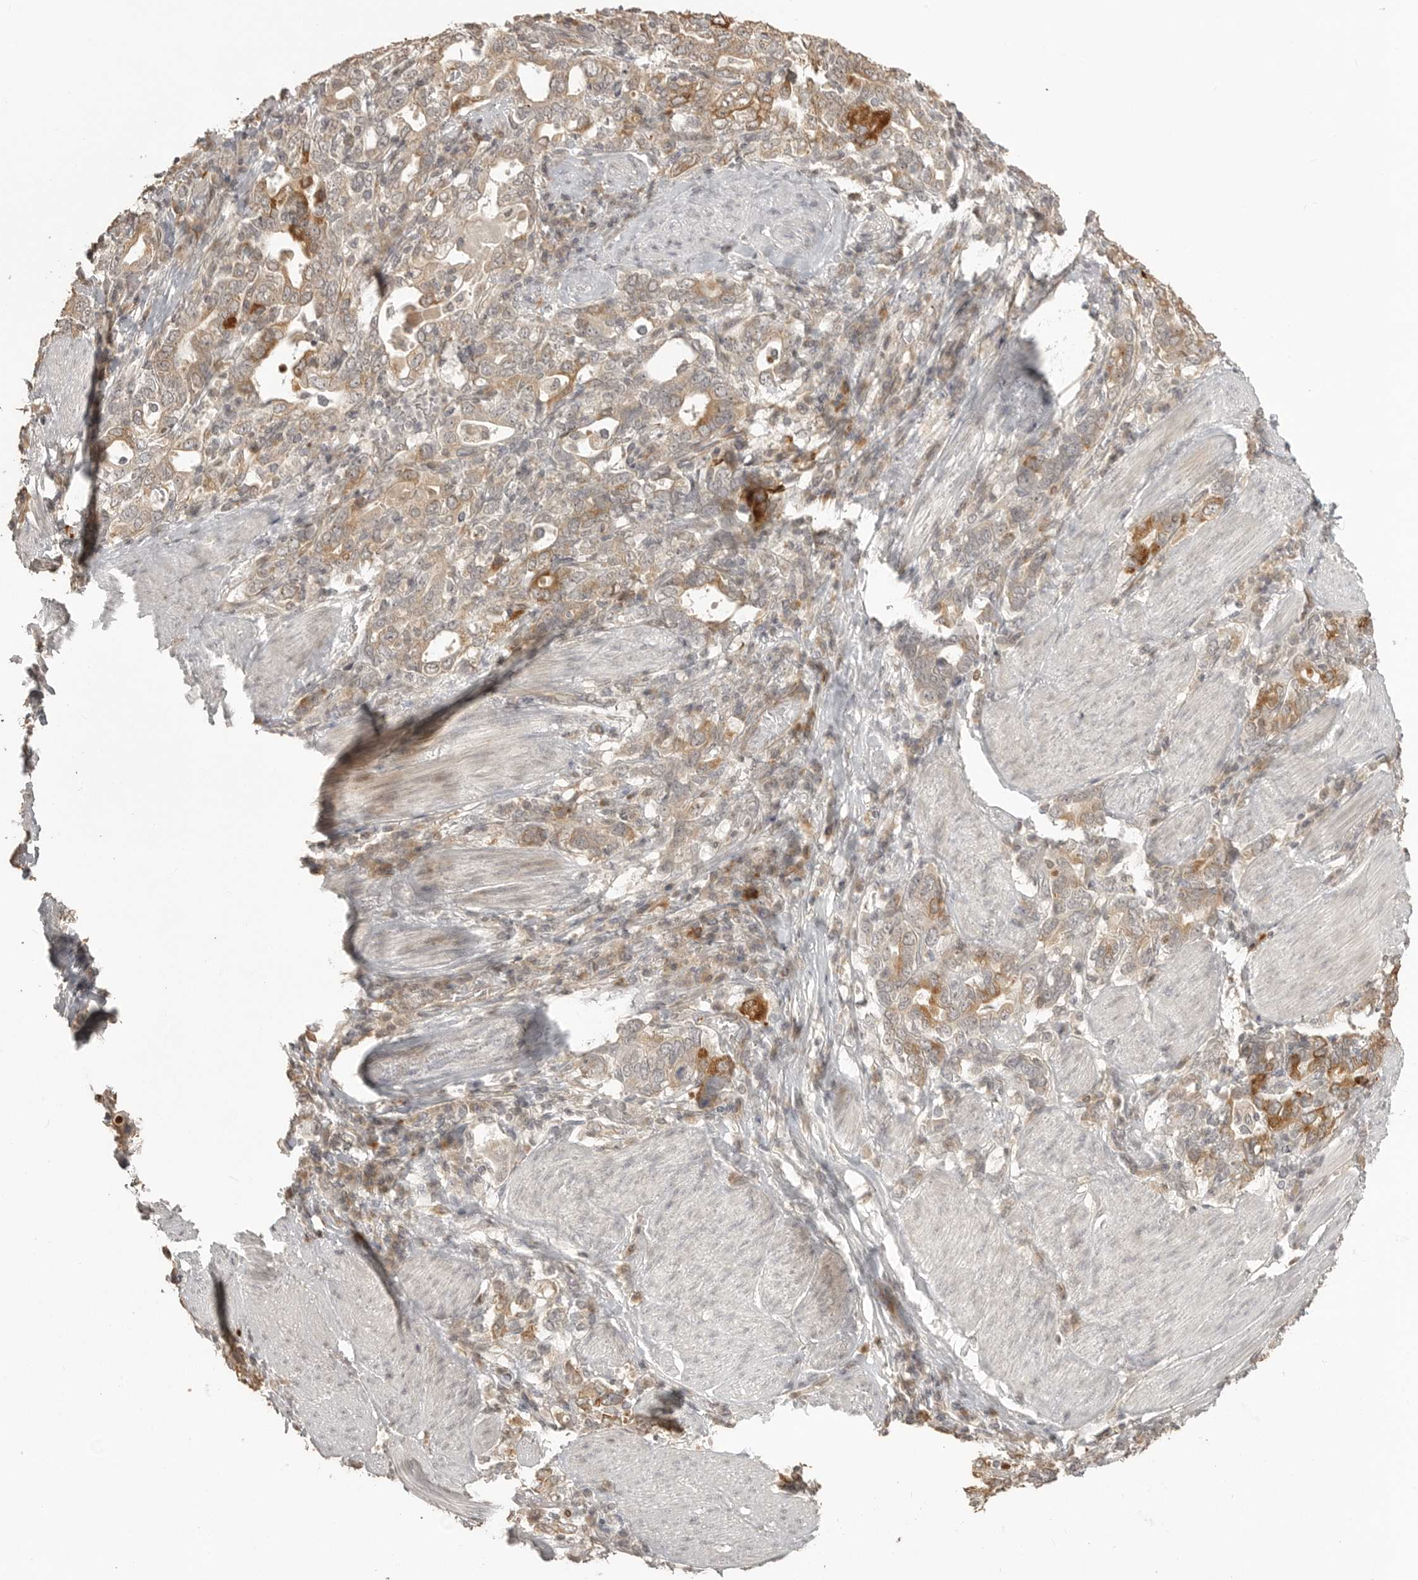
{"staining": {"intensity": "moderate", "quantity": ">75%", "location": "cytoplasmic/membranous"}, "tissue": "stomach cancer", "cell_type": "Tumor cells", "image_type": "cancer", "snomed": [{"axis": "morphology", "description": "Adenocarcinoma, NOS"}, {"axis": "topography", "description": "Stomach, upper"}], "caption": "A medium amount of moderate cytoplasmic/membranous staining is present in approximately >75% of tumor cells in stomach cancer tissue.", "gene": "SMG8", "patient": {"sex": "male", "age": 62}}